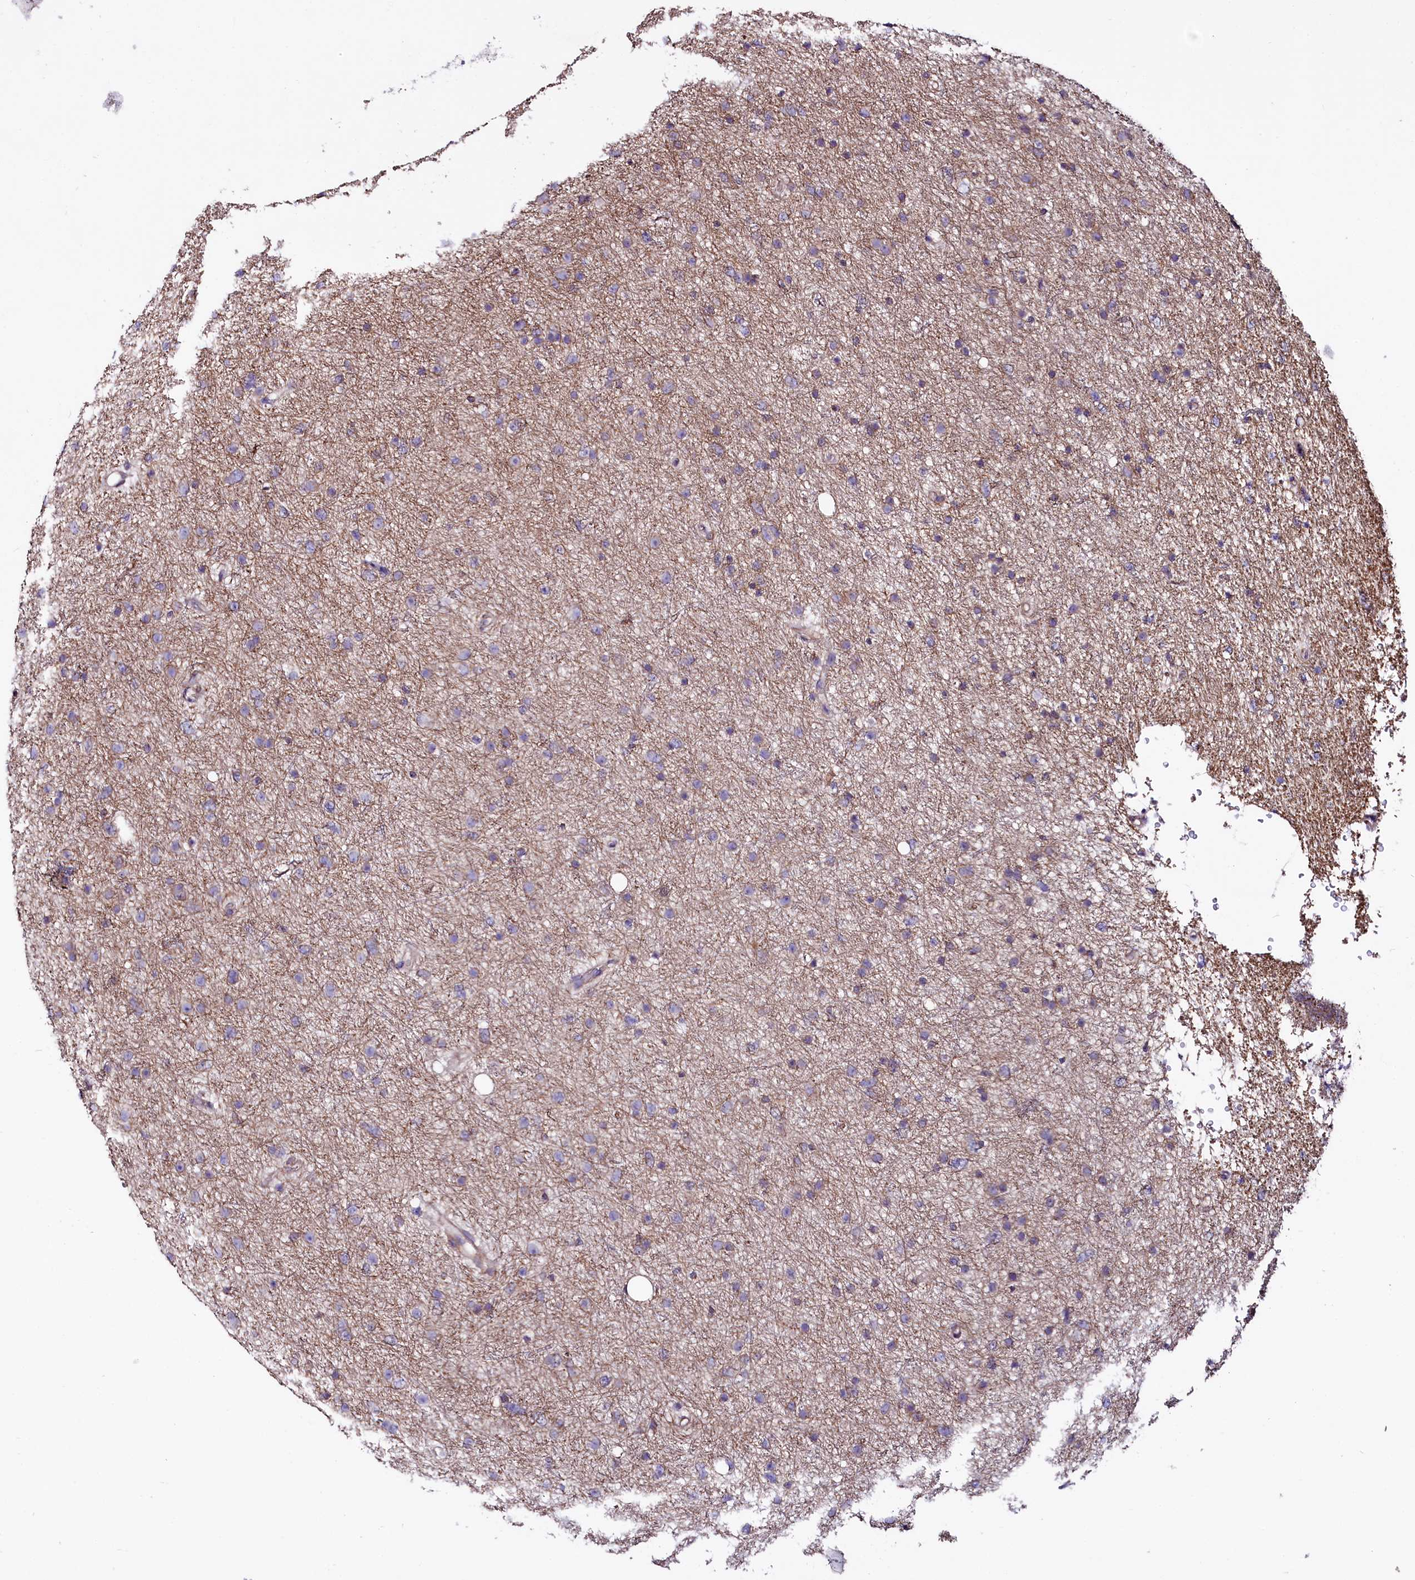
{"staining": {"intensity": "negative", "quantity": "none", "location": "none"}, "tissue": "glioma", "cell_type": "Tumor cells", "image_type": "cancer", "snomed": [{"axis": "morphology", "description": "Glioma, malignant, Low grade"}, {"axis": "topography", "description": "Cerebral cortex"}], "caption": "DAB (3,3'-diaminobenzidine) immunohistochemical staining of human malignant glioma (low-grade) displays no significant expression in tumor cells.", "gene": "FCHSD2", "patient": {"sex": "female", "age": 39}}